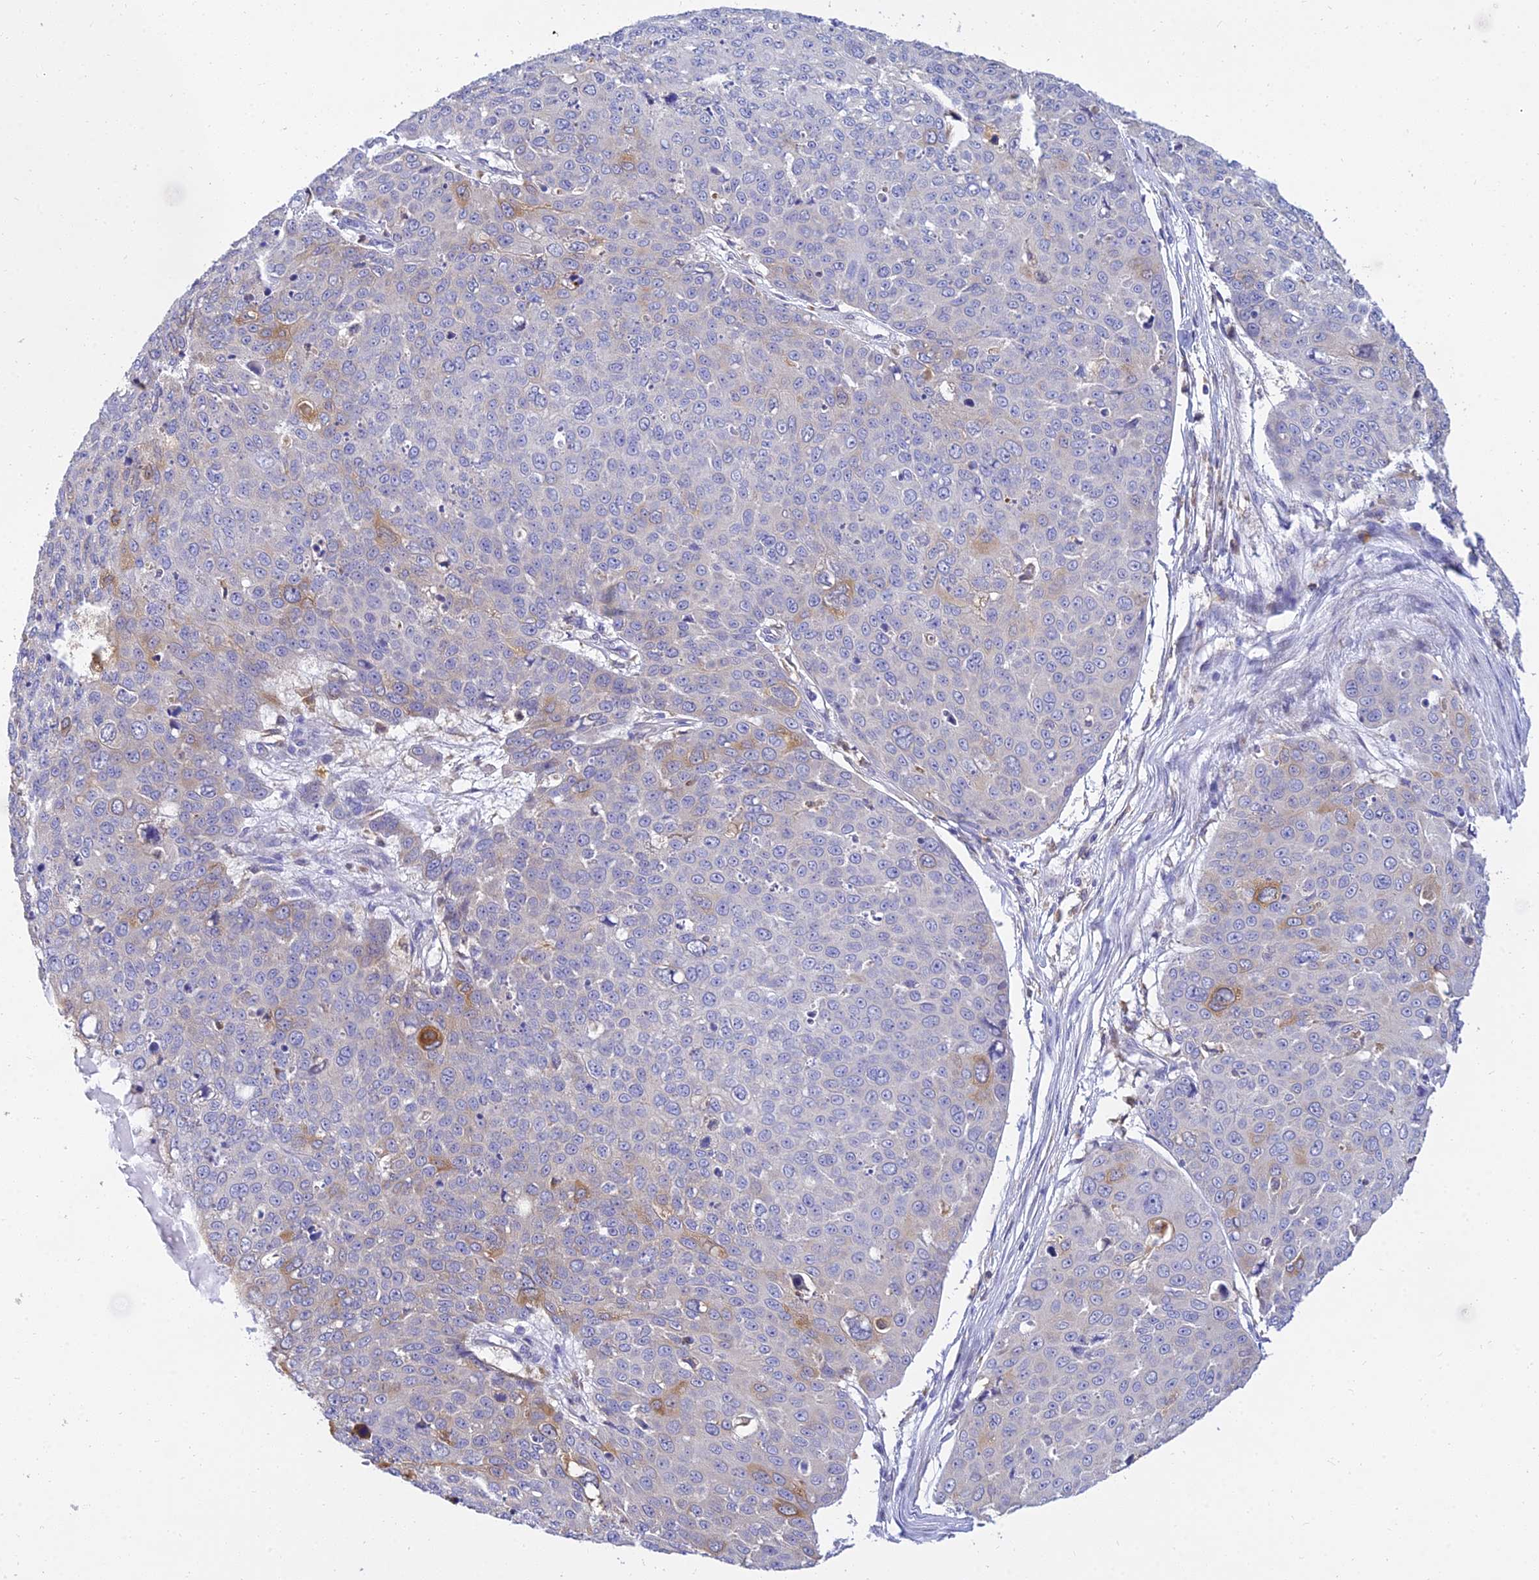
{"staining": {"intensity": "moderate", "quantity": "<25%", "location": "cytoplasmic/membranous"}, "tissue": "skin cancer", "cell_type": "Tumor cells", "image_type": "cancer", "snomed": [{"axis": "morphology", "description": "Squamous cell carcinoma, NOS"}, {"axis": "topography", "description": "Skin"}], "caption": "A low amount of moderate cytoplasmic/membranous staining is appreciated in about <25% of tumor cells in skin squamous cell carcinoma tissue.", "gene": "ARL8B", "patient": {"sex": "male", "age": 71}}